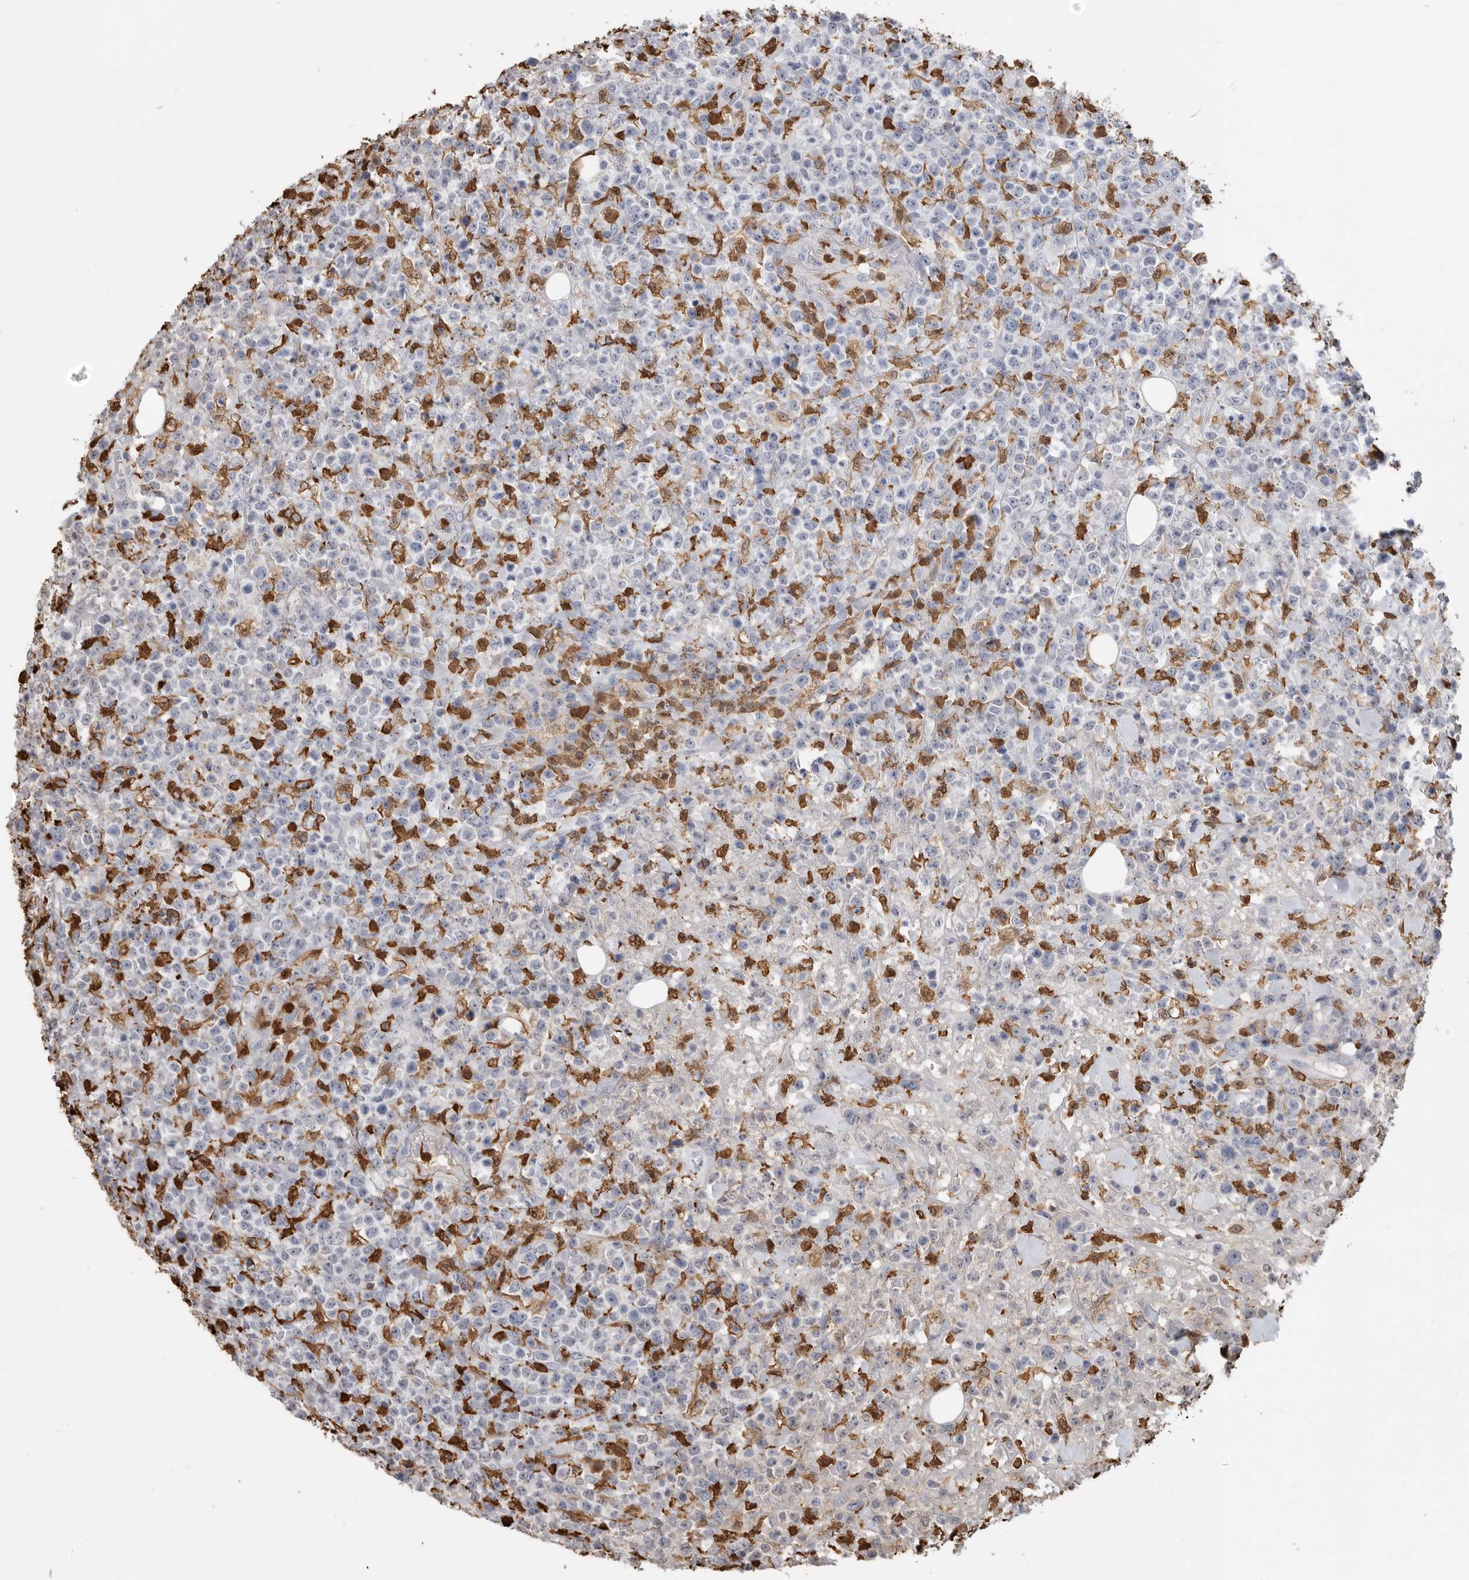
{"staining": {"intensity": "negative", "quantity": "none", "location": "none"}, "tissue": "lymphoma", "cell_type": "Tumor cells", "image_type": "cancer", "snomed": [{"axis": "morphology", "description": "Malignant lymphoma, non-Hodgkin's type, High grade"}, {"axis": "topography", "description": "Colon"}], "caption": "This is a histopathology image of IHC staining of lymphoma, which shows no positivity in tumor cells. The staining was performed using DAB (3,3'-diaminobenzidine) to visualize the protein expression in brown, while the nuclei were stained in blue with hematoxylin (Magnification: 20x).", "gene": "CYB561D1", "patient": {"sex": "female", "age": 53}}